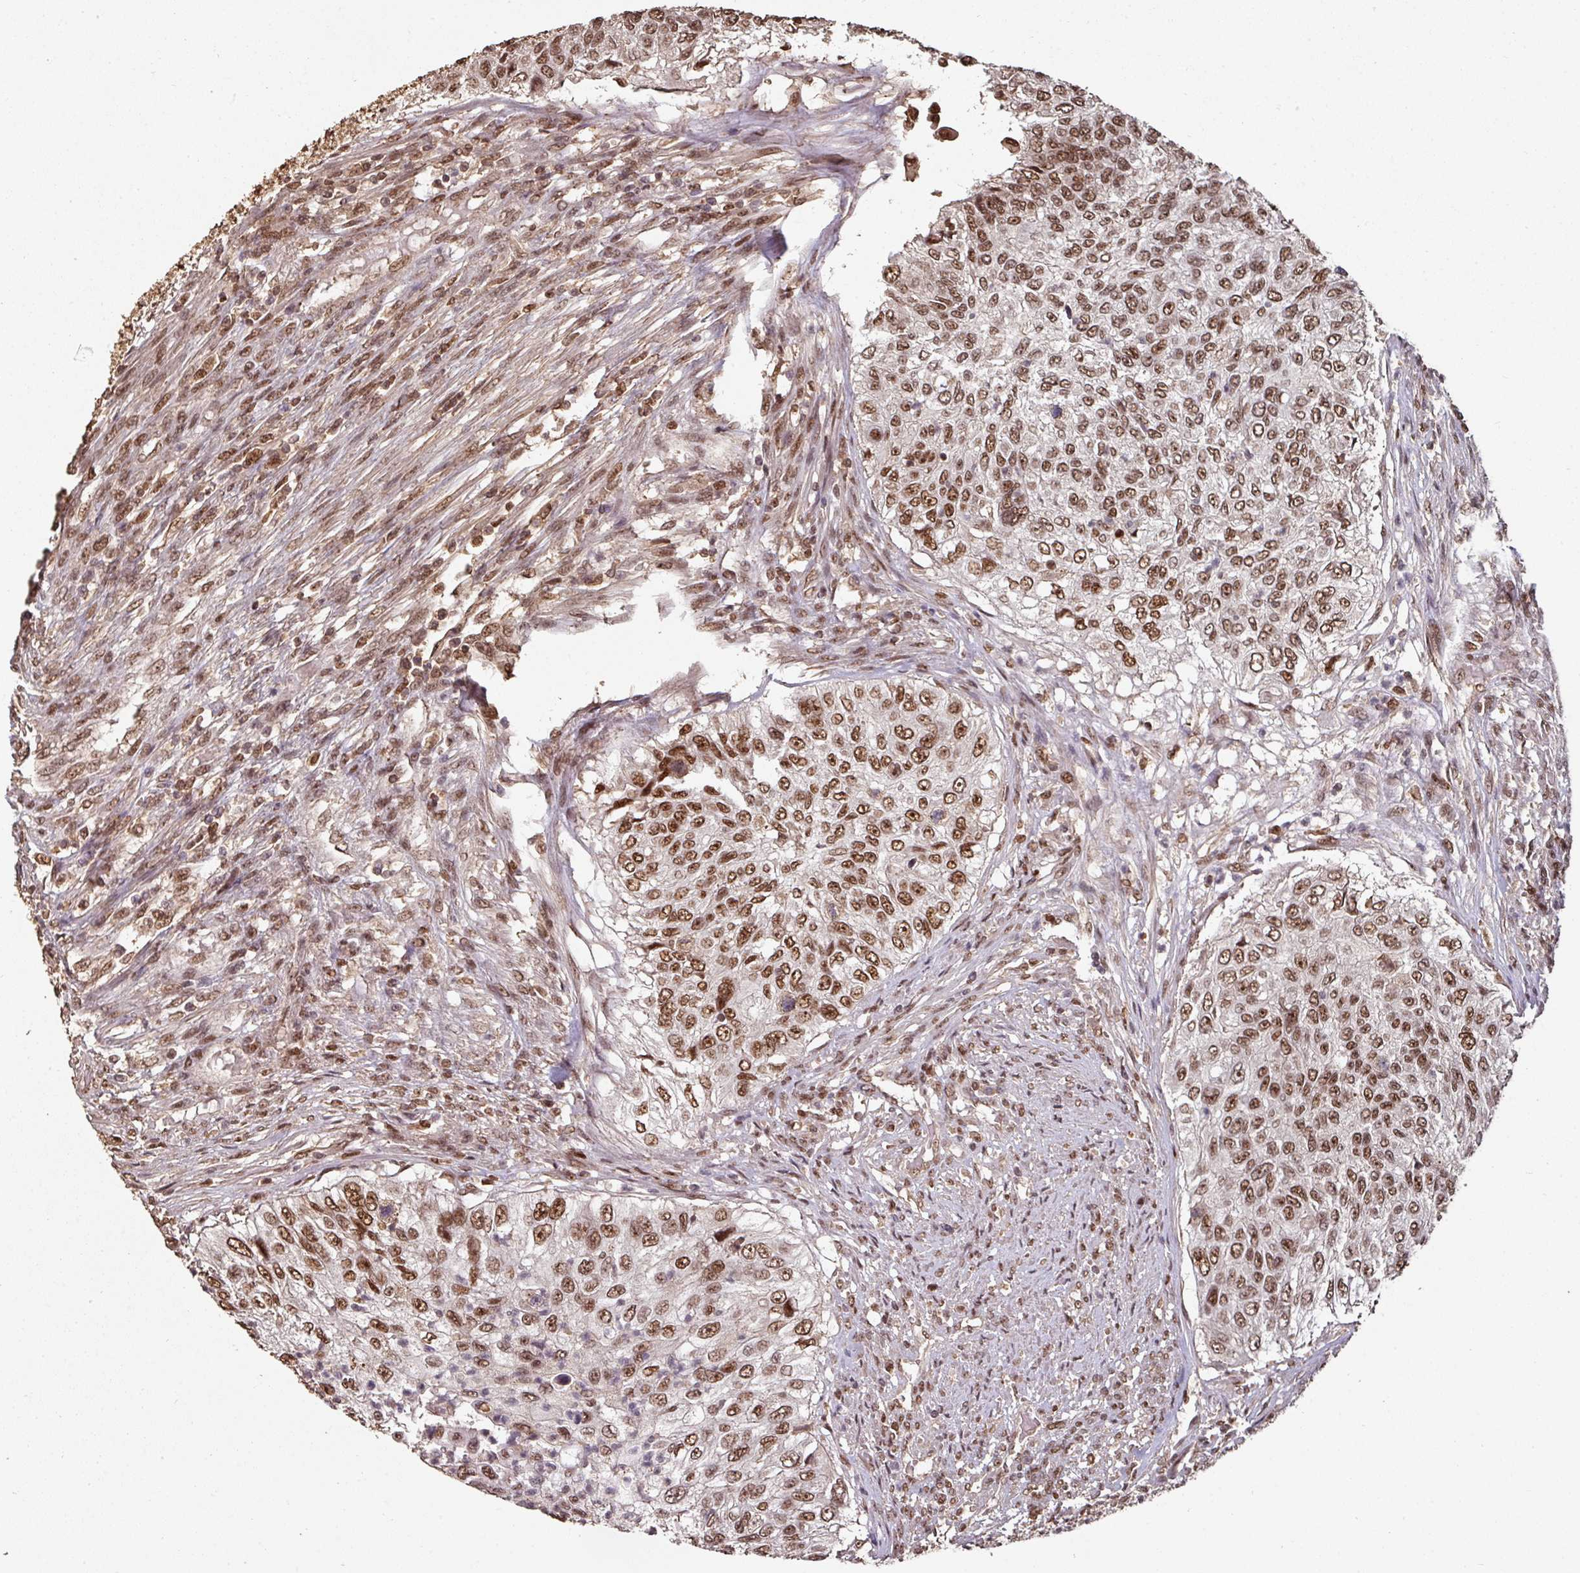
{"staining": {"intensity": "moderate", "quantity": ">75%", "location": "nuclear"}, "tissue": "urothelial cancer", "cell_type": "Tumor cells", "image_type": "cancer", "snomed": [{"axis": "morphology", "description": "Urothelial carcinoma, High grade"}, {"axis": "topography", "description": "Urinary bladder"}], "caption": "Protein expression analysis of urothelial carcinoma (high-grade) reveals moderate nuclear staining in about >75% of tumor cells.", "gene": "POLD1", "patient": {"sex": "female", "age": 60}}